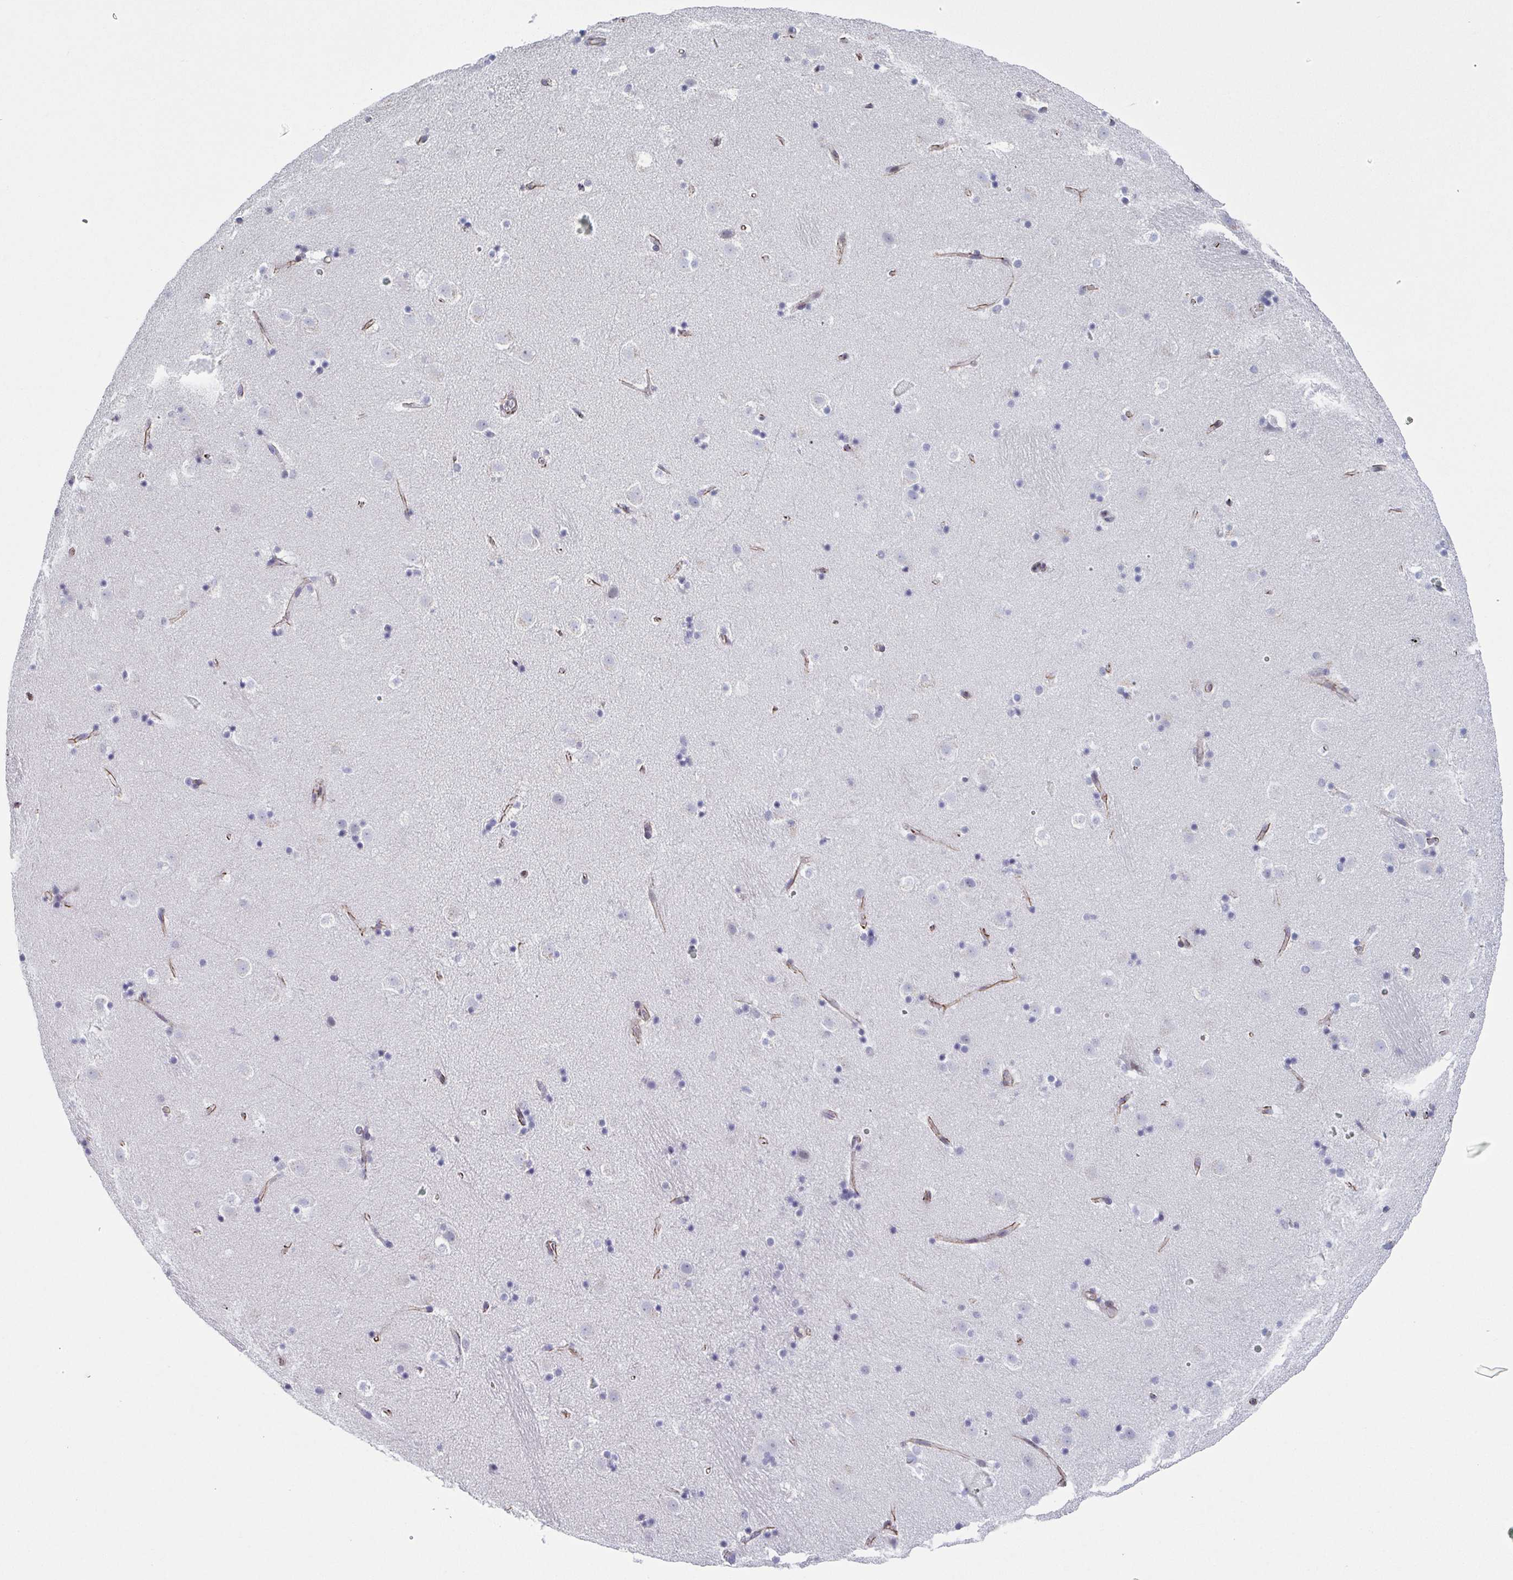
{"staining": {"intensity": "negative", "quantity": "none", "location": "none"}, "tissue": "caudate", "cell_type": "Glial cells", "image_type": "normal", "snomed": [{"axis": "morphology", "description": "Normal tissue, NOS"}, {"axis": "topography", "description": "Lateral ventricle wall"}], "caption": "This photomicrograph is of unremarkable caudate stained with immunohistochemistry (IHC) to label a protein in brown with the nuclei are counter-stained blue. There is no positivity in glial cells. Nuclei are stained in blue.", "gene": "TMEM92", "patient": {"sex": "male", "age": 37}}